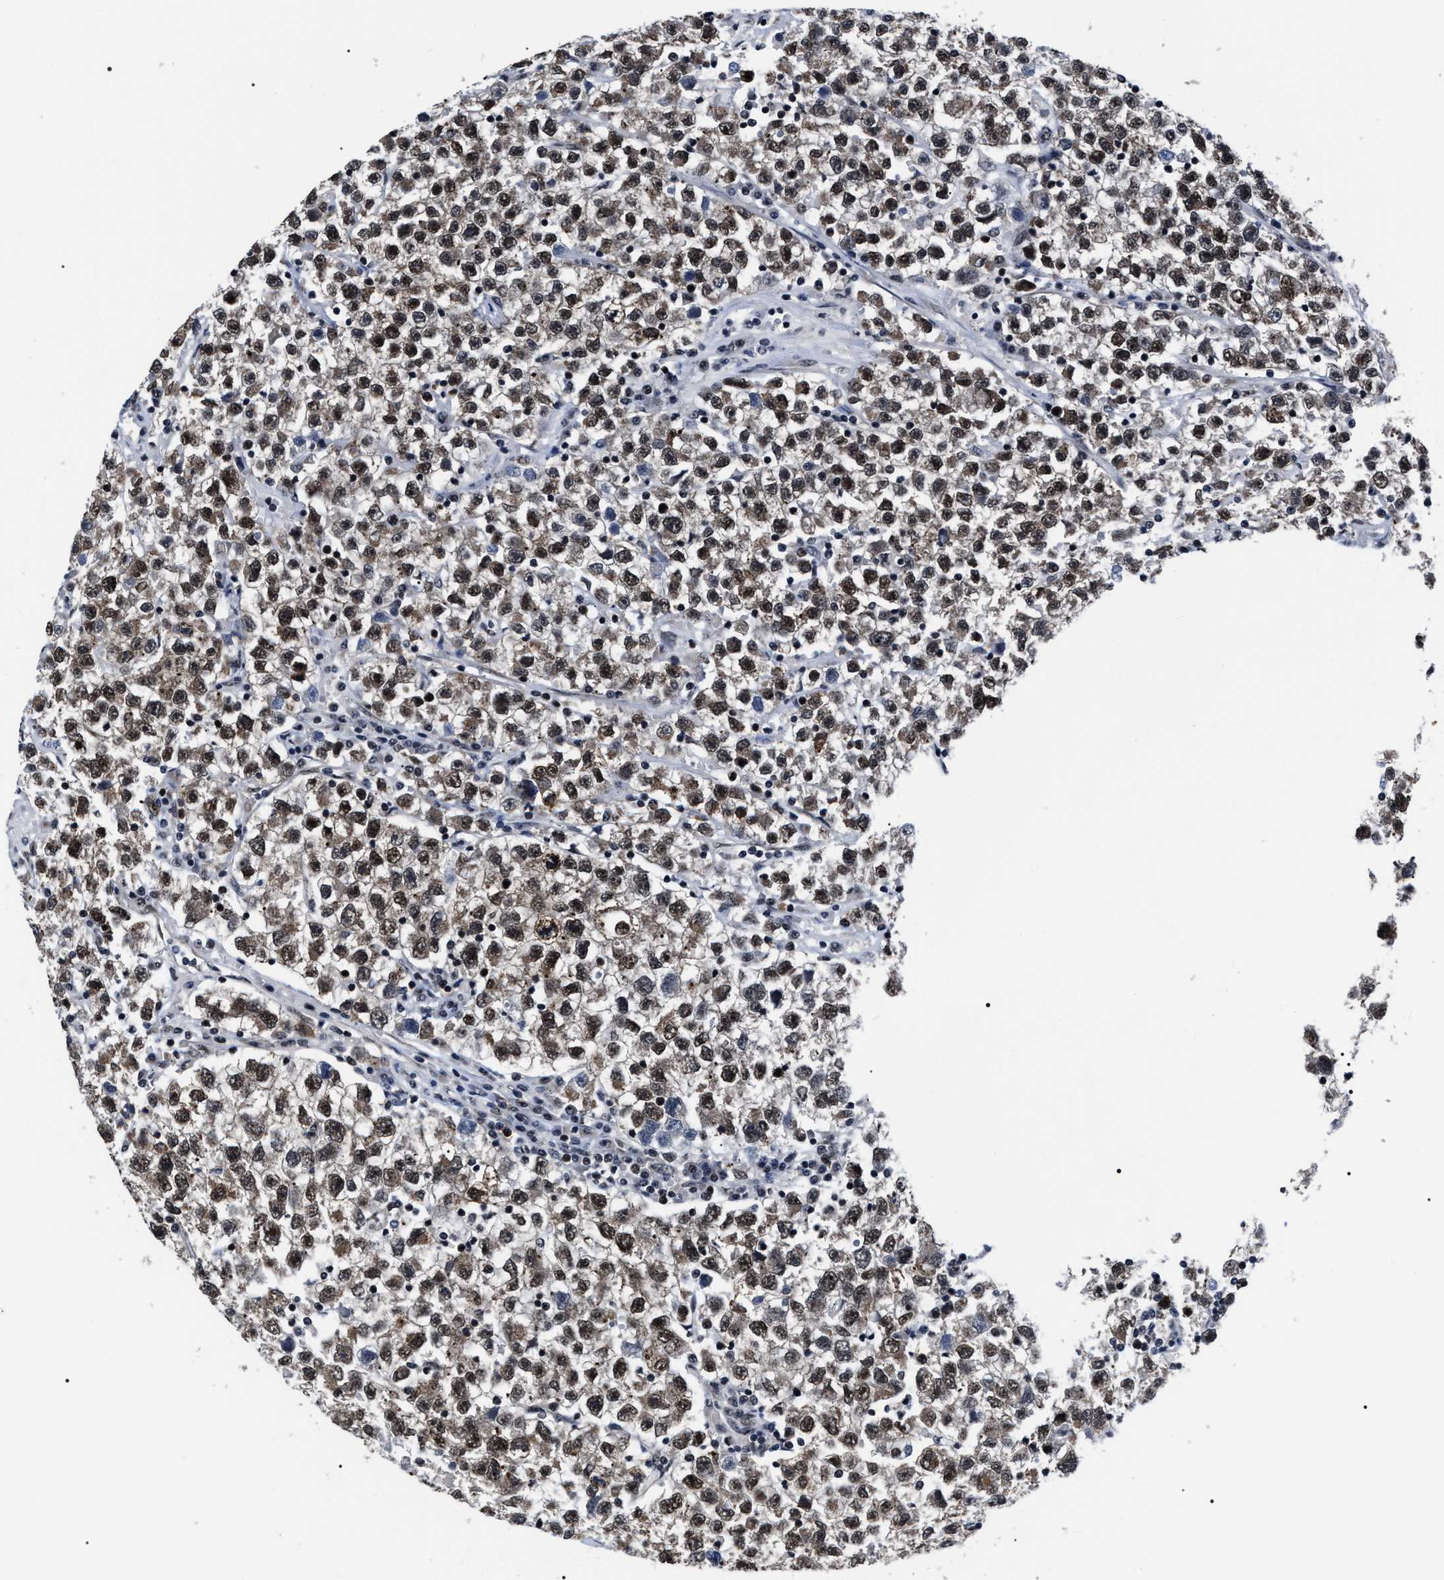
{"staining": {"intensity": "moderate", "quantity": ">75%", "location": "nuclear"}, "tissue": "testis cancer", "cell_type": "Tumor cells", "image_type": "cancer", "snomed": [{"axis": "morphology", "description": "Seminoma, NOS"}, {"axis": "topography", "description": "Testis"}], "caption": "Testis cancer (seminoma) stained with a brown dye exhibits moderate nuclear positive staining in about >75% of tumor cells.", "gene": "CSNK2A1", "patient": {"sex": "male", "age": 22}}